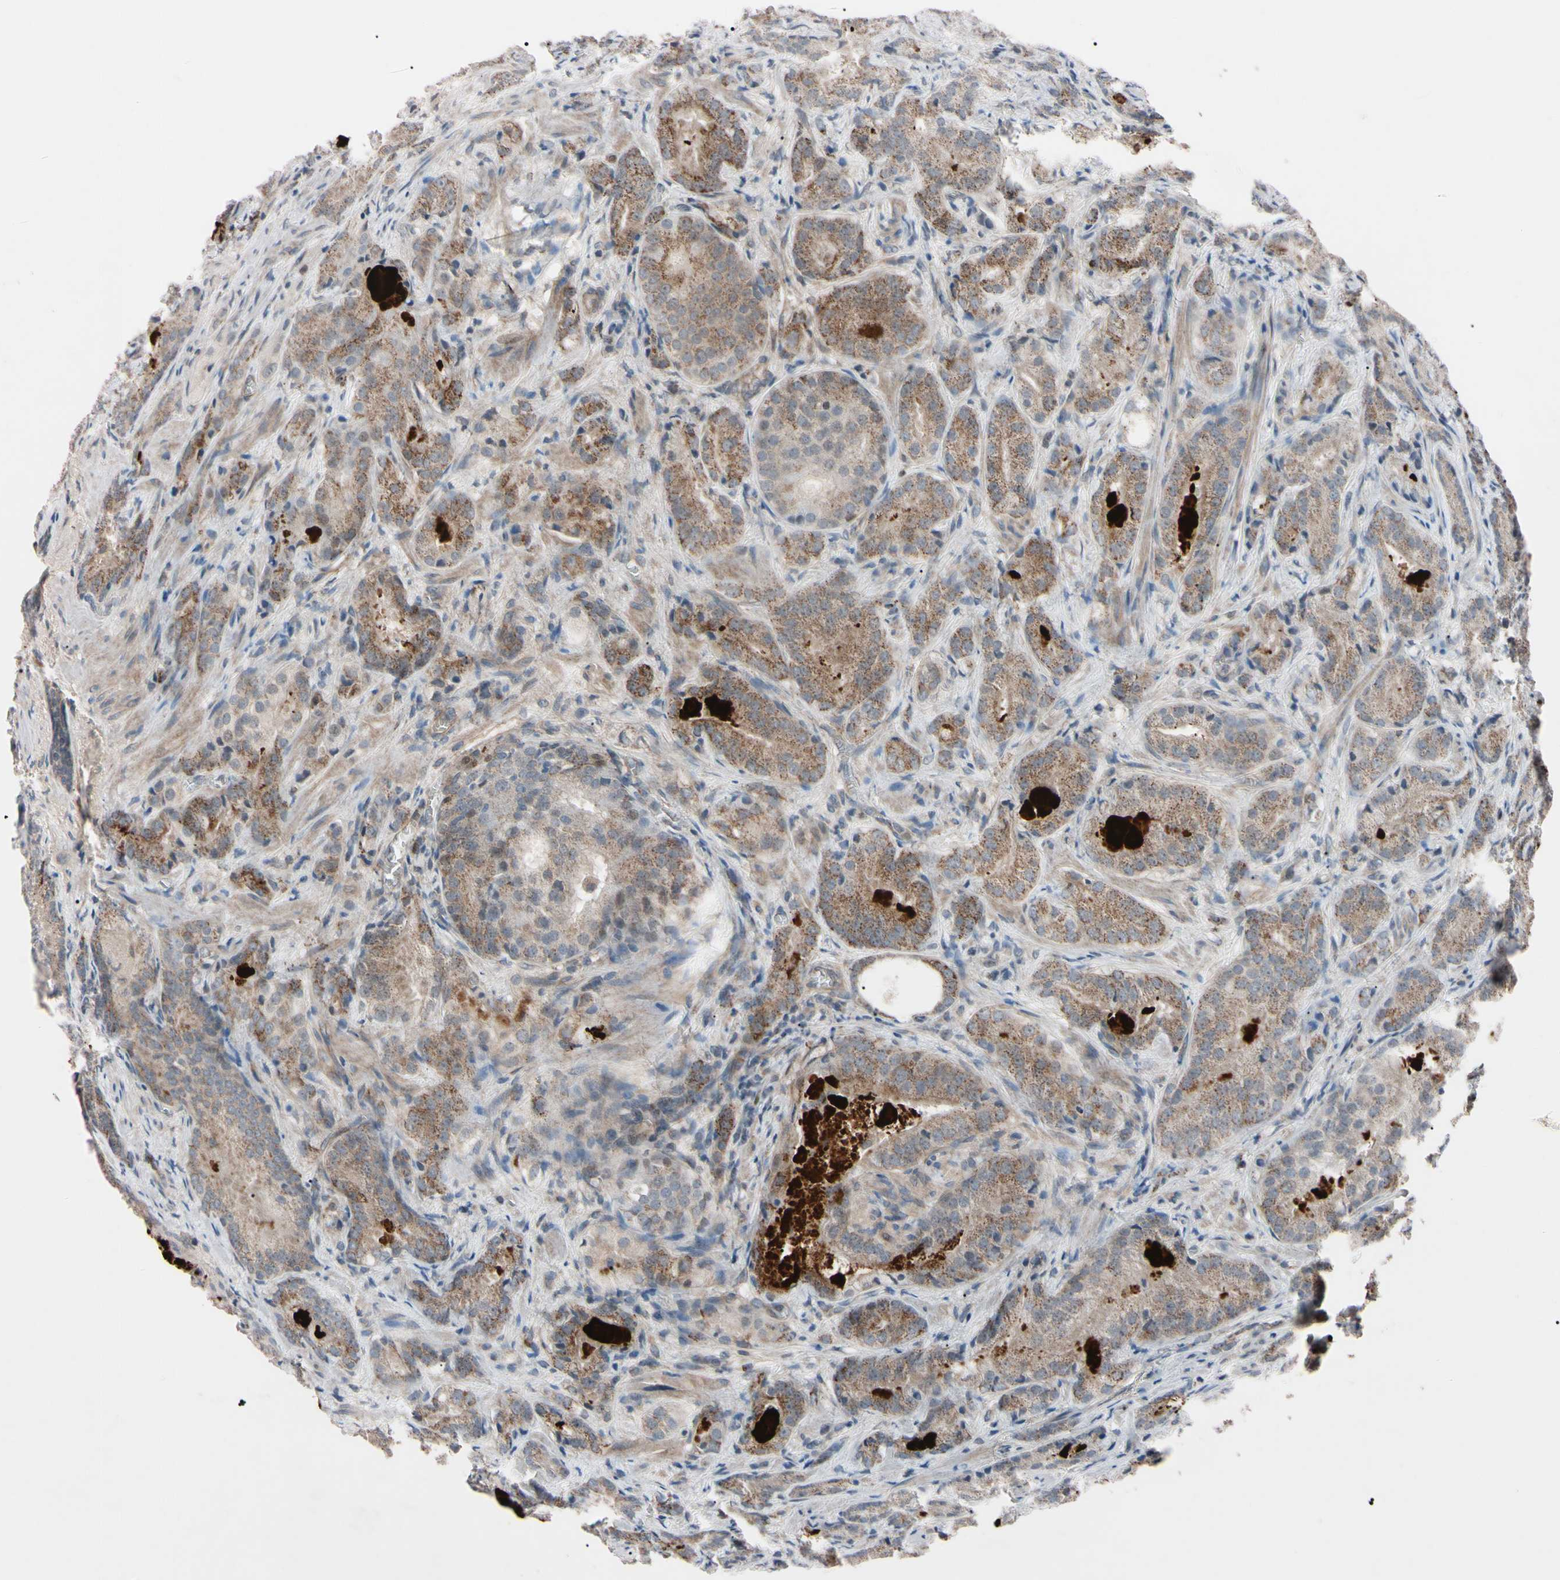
{"staining": {"intensity": "weak", "quantity": ">75%", "location": "cytoplasmic/membranous"}, "tissue": "prostate cancer", "cell_type": "Tumor cells", "image_type": "cancer", "snomed": [{"axis": "morphology", "description": "Adenocarcinoma, High grade"}, {"axis": "topography", "description": "Prostate"}], "caption": "A brown stain highlights weak cytoplasmic/membranous staining of a protein in prostate cancer (adenocarcinoma (high-grade)) tumor cells. Ihc stains the protein in brown and the nuclei are stained blue.", "gene": "TNFRSF1A", "patient": {"sex": "male", "age": 64}}